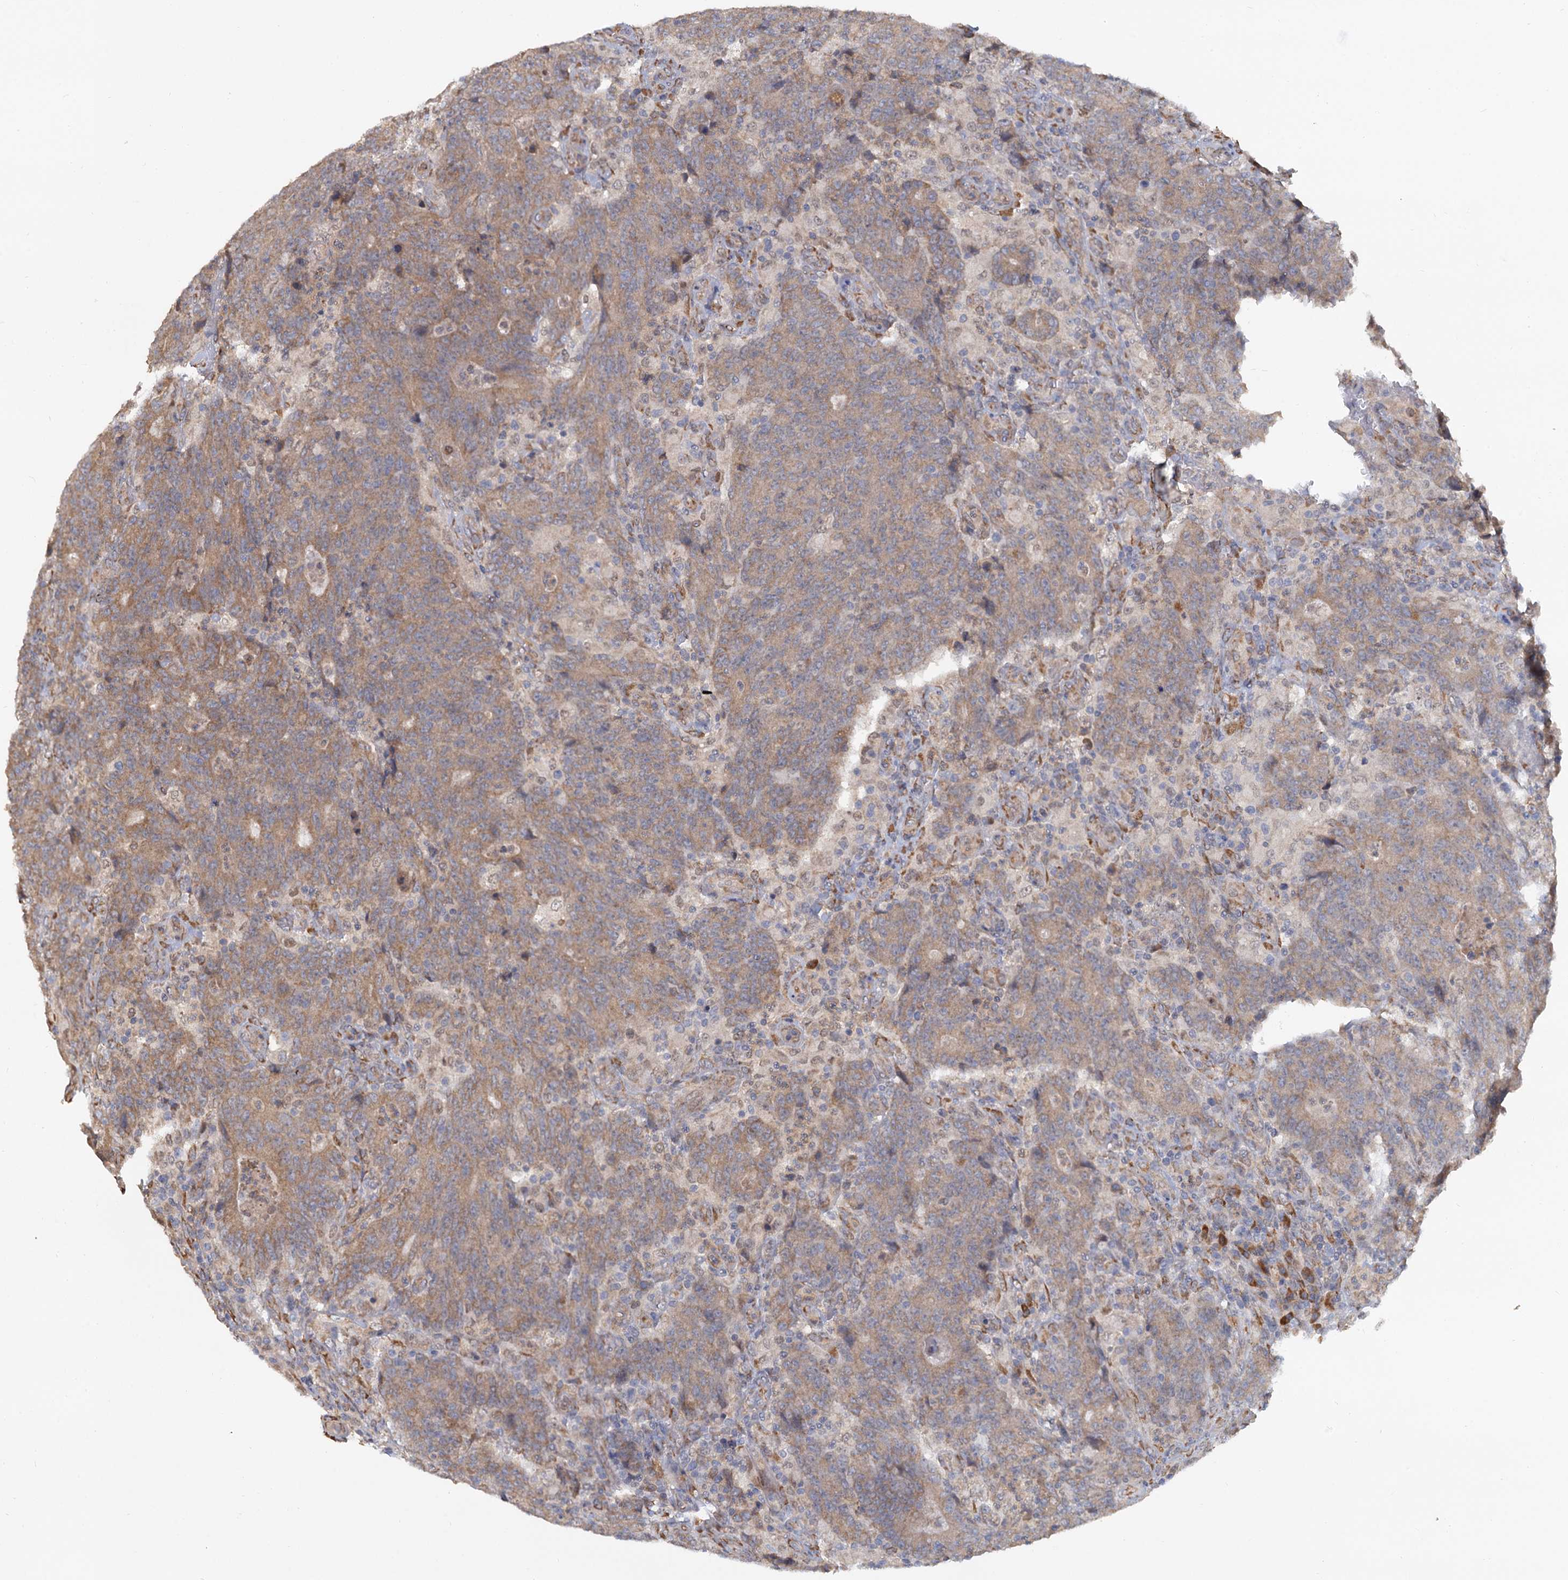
{"staining": {"intensity": "moderate", "quantity": ">75%", "location": "cytoplasmic/membranous"}, "tissue": "colorectal cancer", "cell_type": "Tumor cells", "image_type": "cancer", "snomed": [{"axis": "morphology", "description": "Adenocarcinoma, NOS"}, {"axis": "topography", "description": "Colon"}], "caption": "There is medium levels of moderate cytoplasmic/membranous positivity in tumor cells of colorectal cancer (adenocarcinoma), as demonstrated by immunohistochemical staining (brown color).", "gene": "LRRC51", "patient": {"sex": "female", "age": 75}}